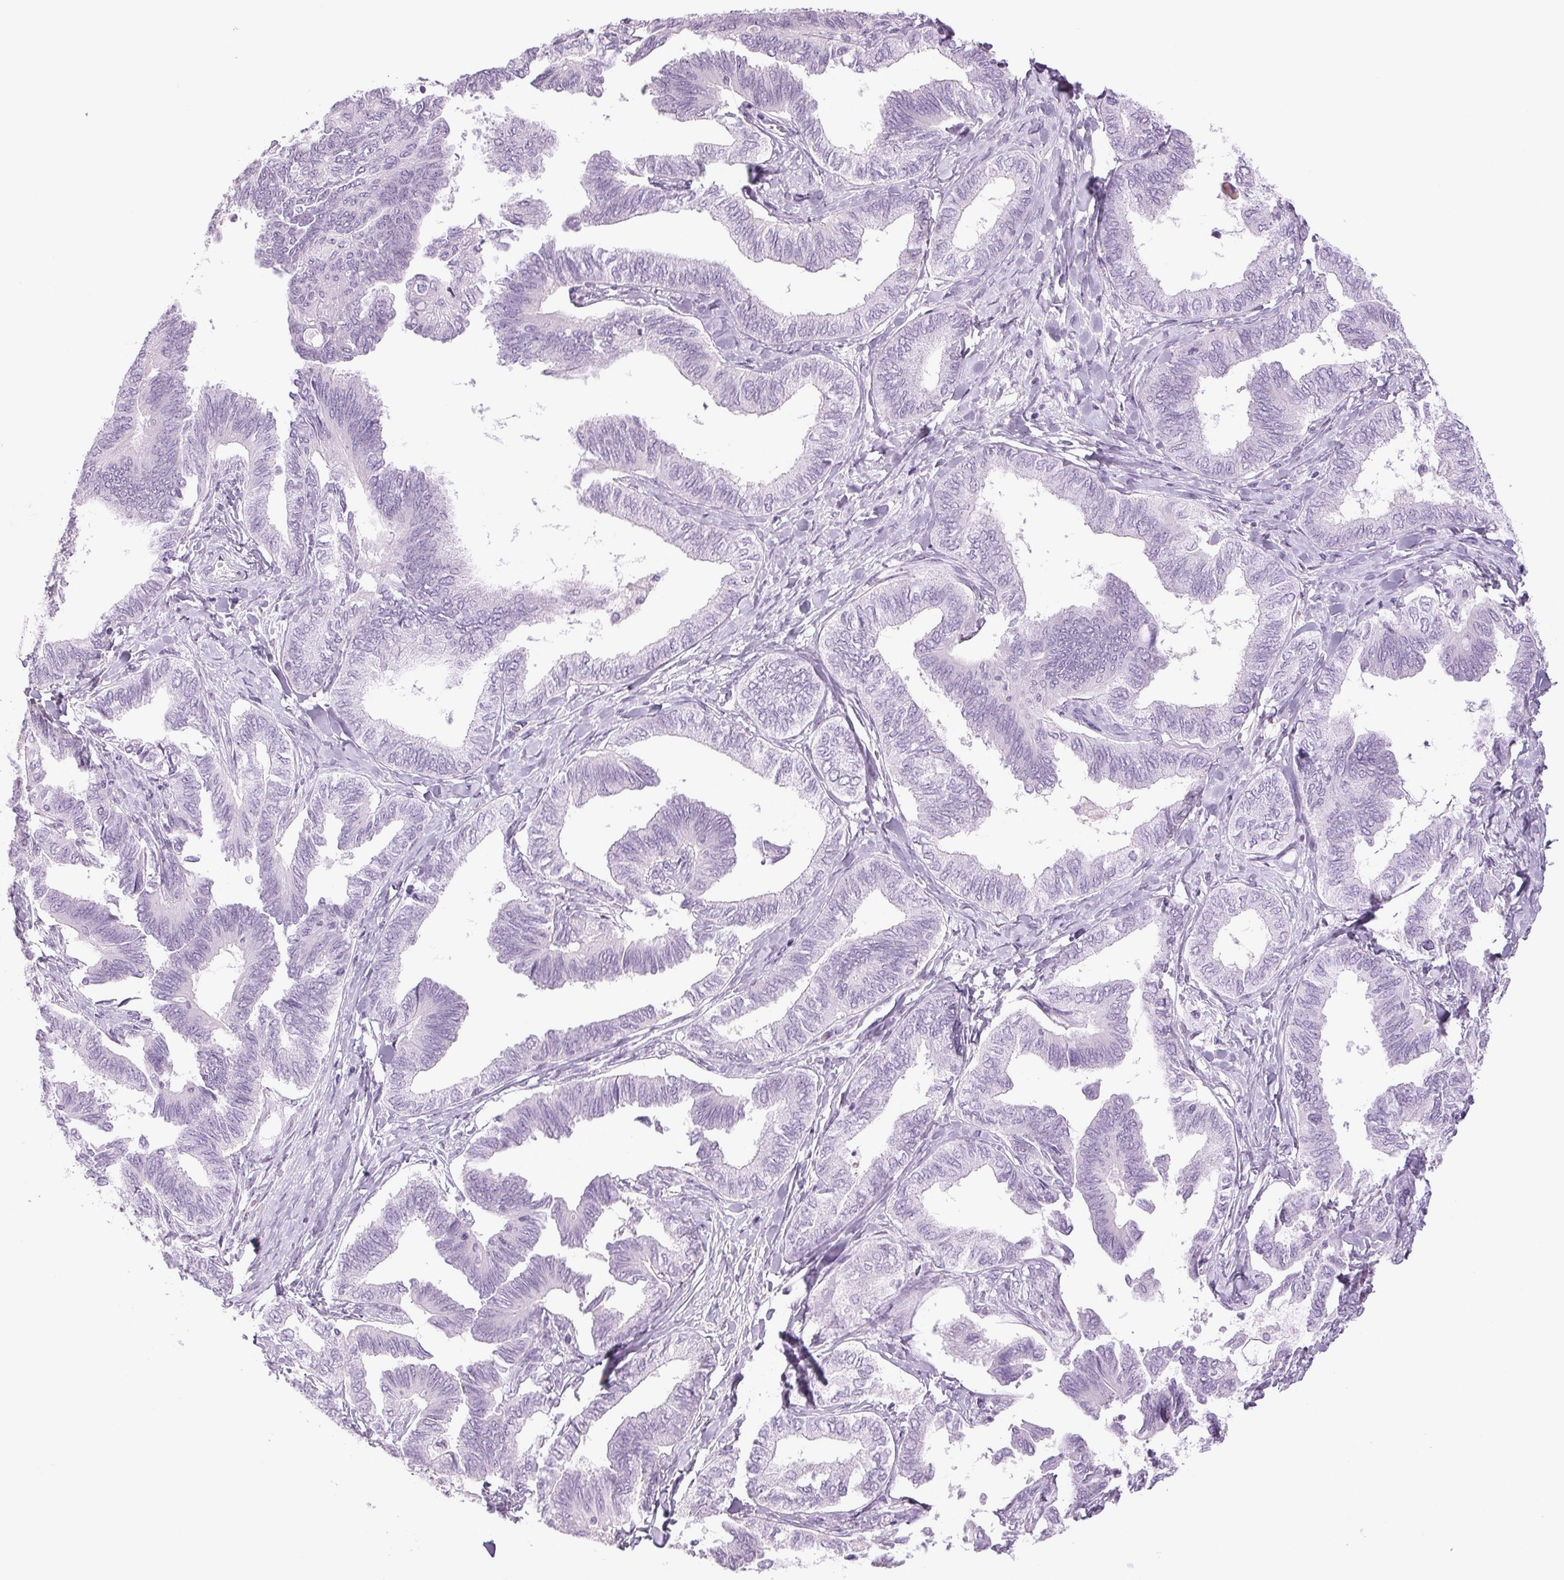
{"staining": {"intensity": "negative", "quantity": "none", "location": "none"}, "tissue": "ovarian cancer", "cell_type": "Tumor cells", "image_type": "cancer", "snomed": [{"axis": "morphology", "description": "Carcinoma, endometroid"}, {"axis": "topography", "description": "Ovary"}], "caption": "Ovarian endometroid carcinoma stained for a protein using immunohistochemistry (IHC) demonstrates no expression tumor cells.", "gene": "DNAJC6", "patient": {"sex": "female", "age": 70}}